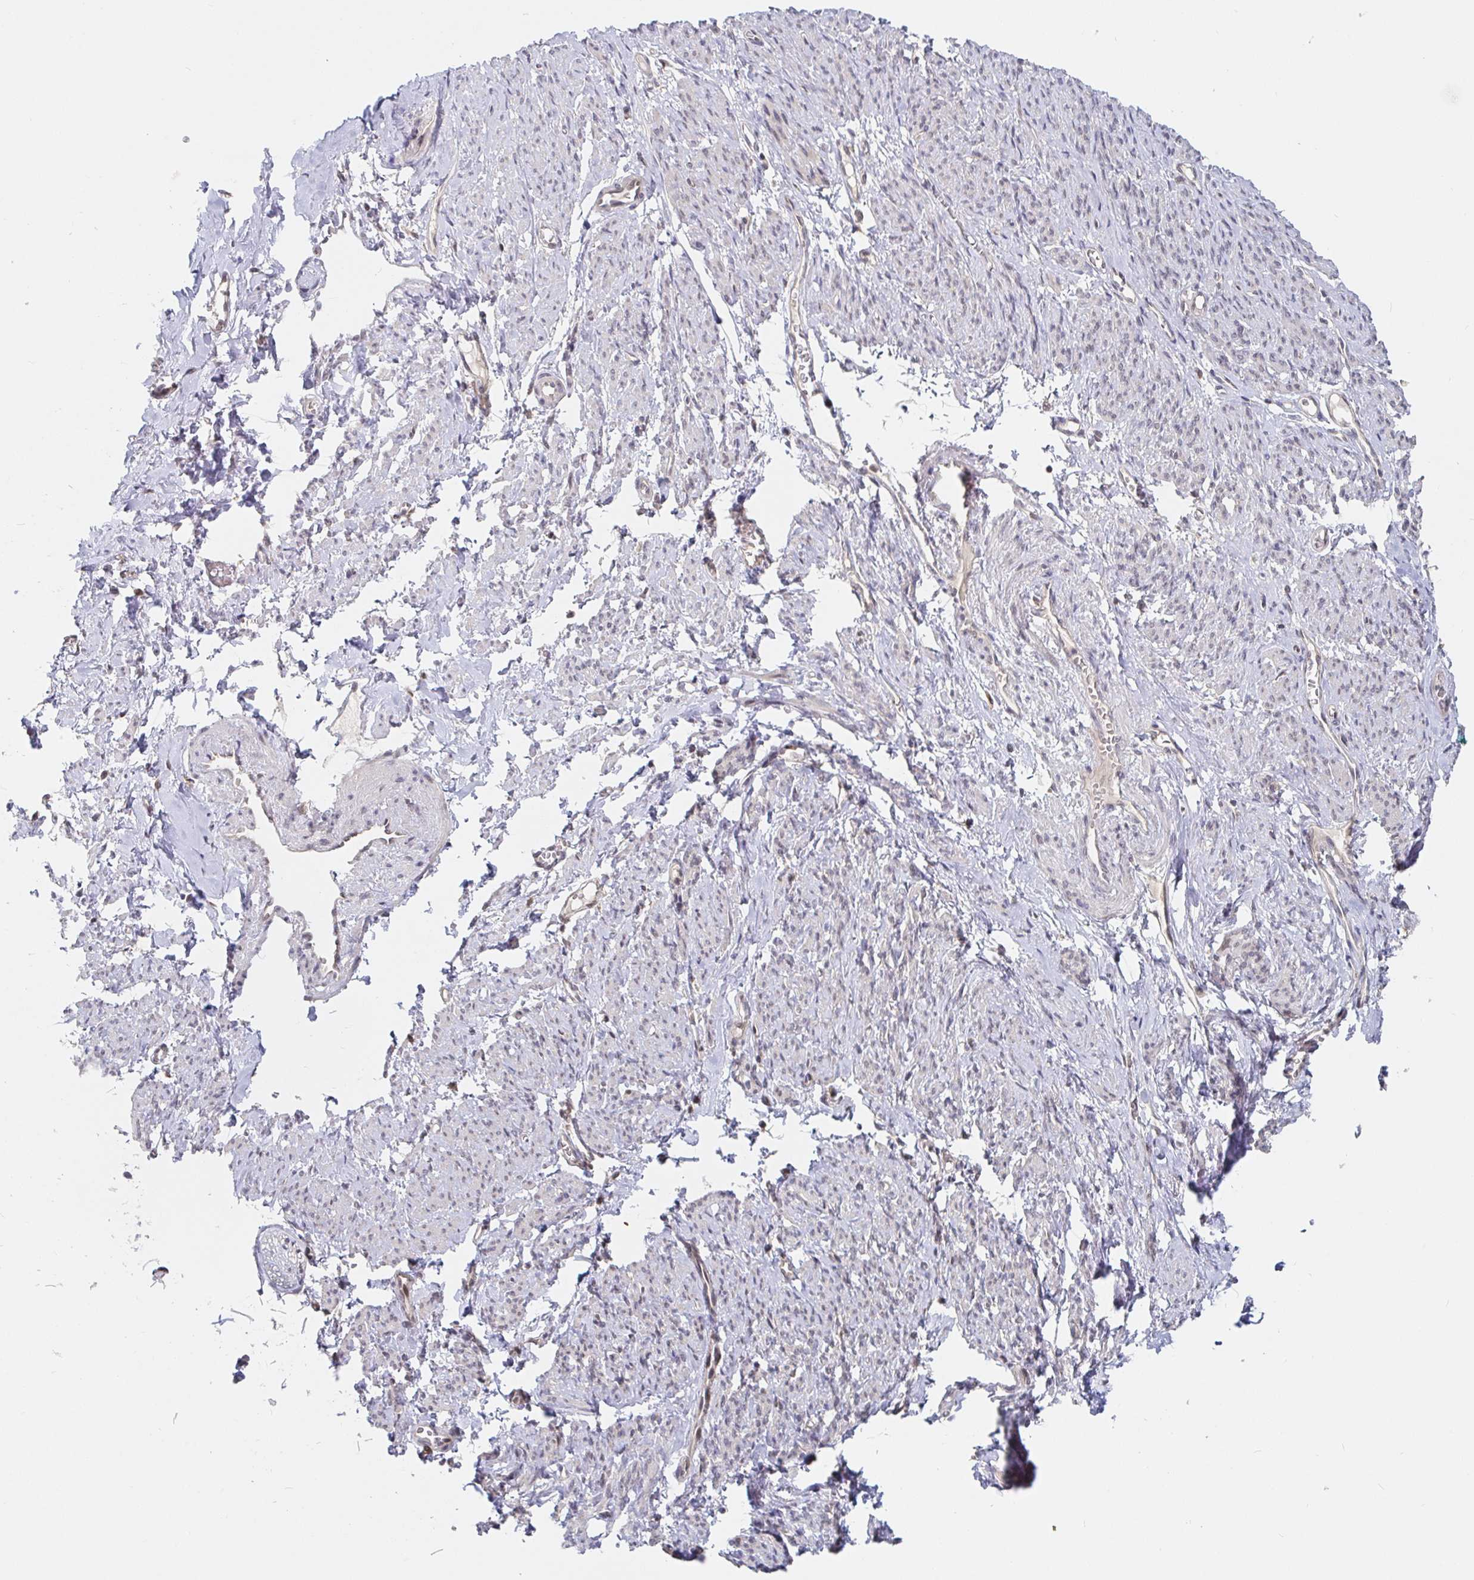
{"staining": {"intensity": "negative", "quantity": "none", "location": "none"}, "tissue": "smooth muscle", "cell_type": "Smooth muscle cells", "image_type": "normal", "snomed": [{"axis": "morphology", "description": "Normal tissue, NOS"}, {"axis": "topography", "description": "Smooth muscle"}], "caption": "A high-resolution image shows IHC staining of normal smooth muscle, which displays no significant expression in smooth muscle cells. (Brightfield microscopy of DAB (3,3'-diaminobenzidine) immunohistochemistry at high magnification).", "gene": "ALG1L2", "patient": {"sex": "female", "age": 65}}